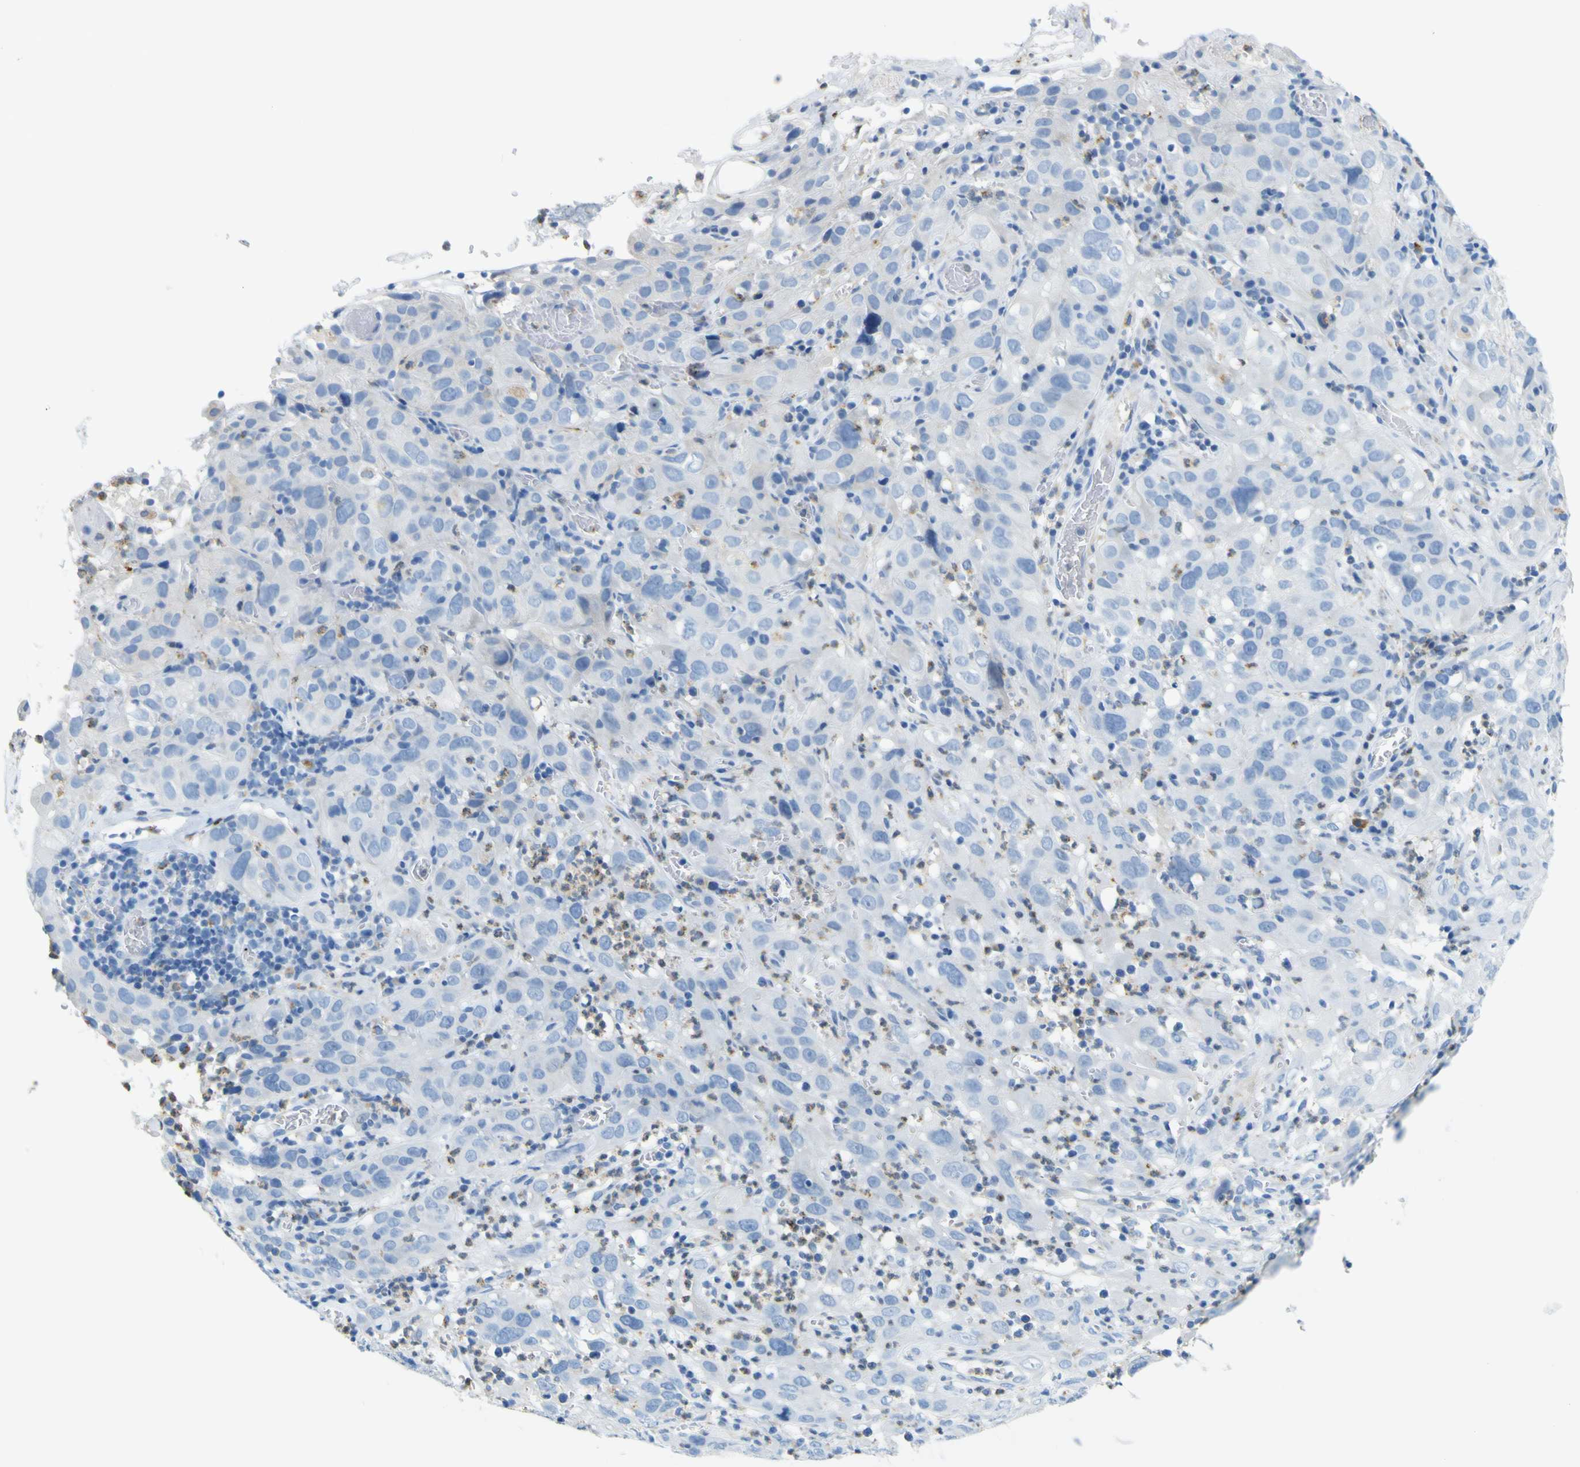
{"staining": {"intensity": "negative", "quantity": "none", "location": "none"}, "tissue": "cervical cancer", "cell_type": "Tumor cells", "image_type": "cancer", "snomed": [{"axis": "morphology", "description": "Squamous cell carcinoma, NOS"}, {"axis": "topography", "description": "Cervix"}], "caption": "A photomicrograph of cervical cancer stained for a protein shows no brown staining in tumor cells. Brightfield microscopy of IHC stained with DAB (3,3'-diaminobenzidine) (brown) and hematoxylin (blue), captured at high magnification.", "gene": "ACSL1", "patient": {"sex": "female", "age": 32}}